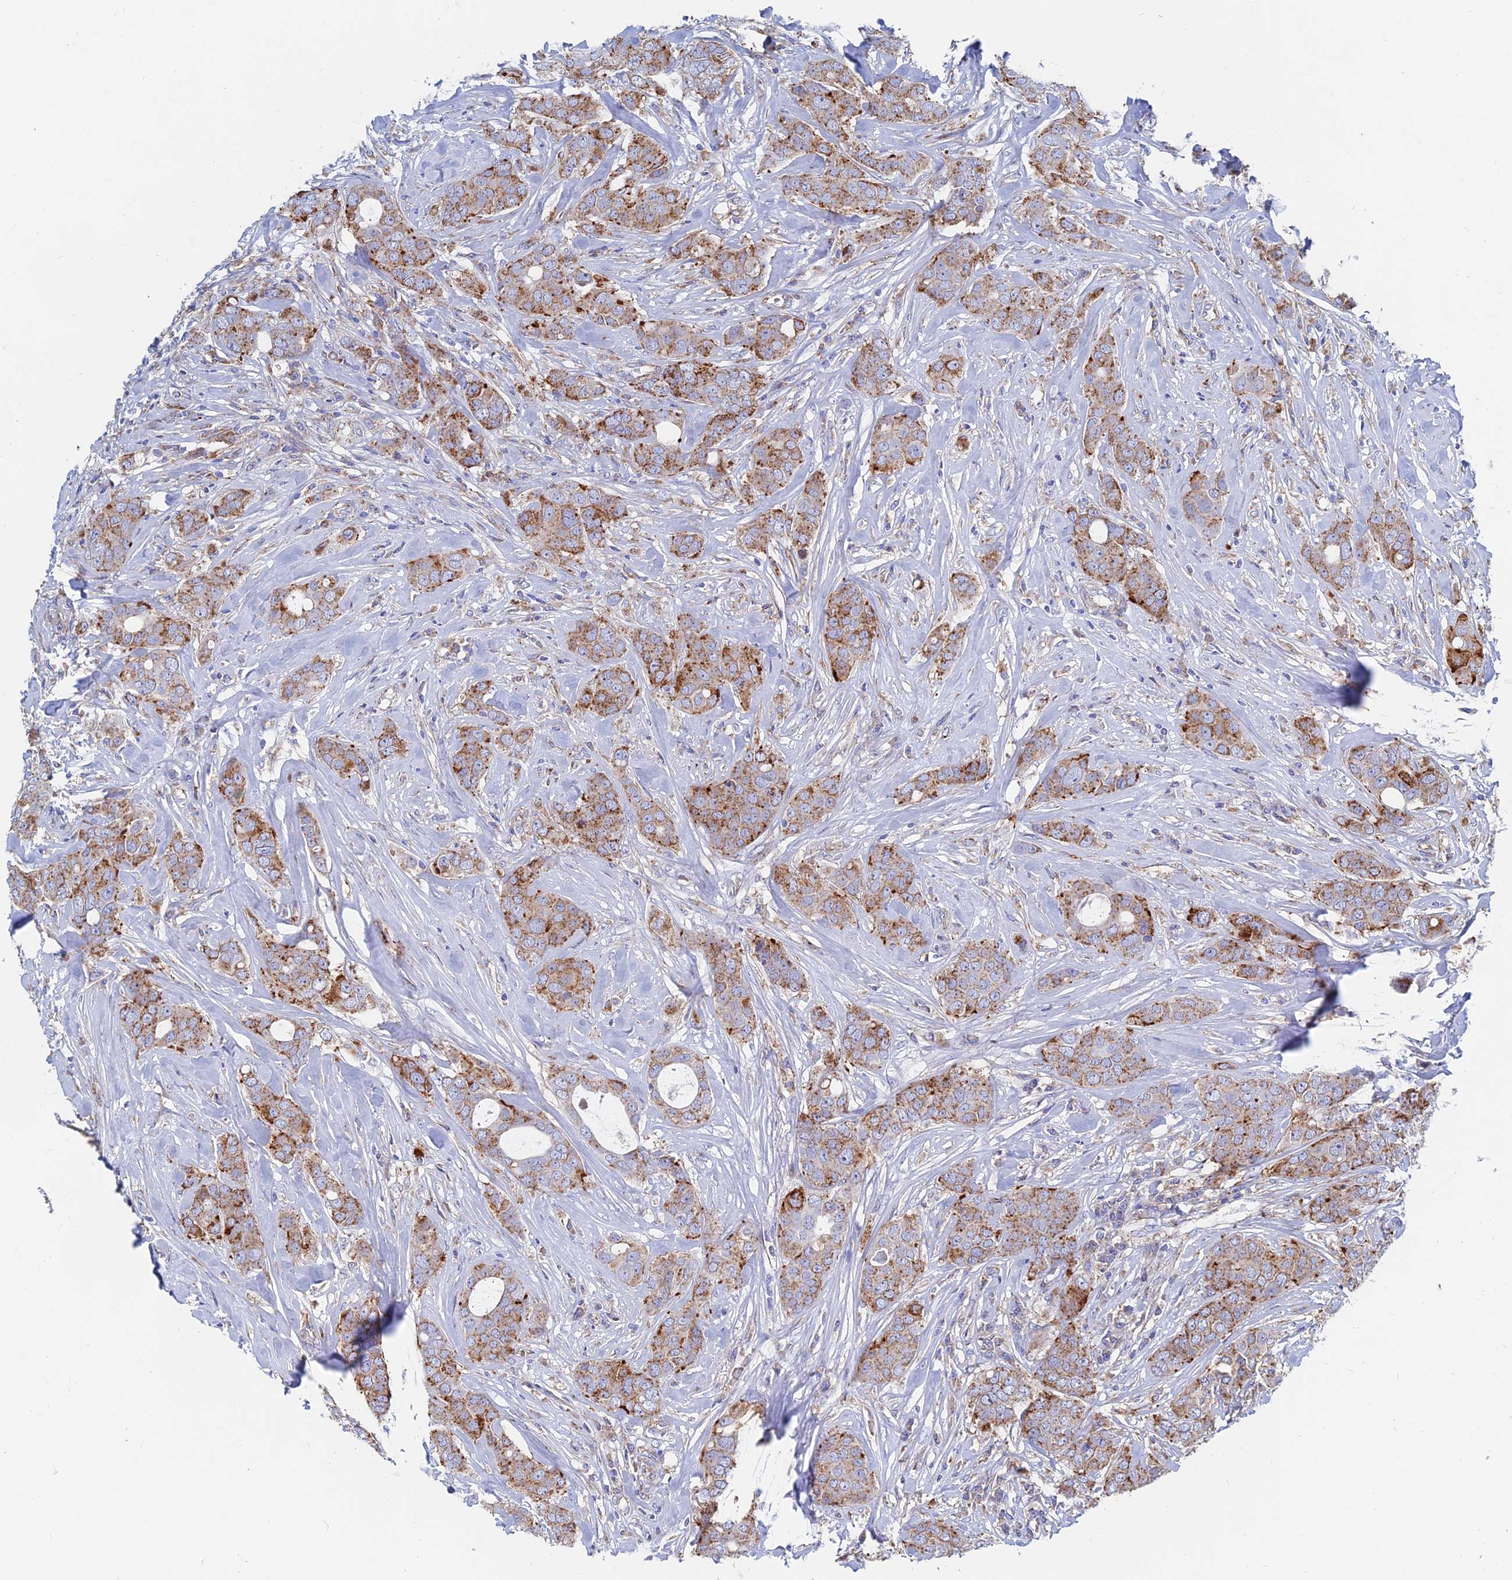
{"staining": {"intensity": "moderate", "quantity": ">75%", "location": "cytoplasmic/membranous"}, "tissue": "breast cancer", "cell_type": "Tumor cells", "image_type": "cancer", "snomed": [{"axis": "morphology", "description": "Duct carcinoma"}, {"axis": "topography", "description": "Breast"}], "caption": "Immunohistochemical staining of breast cancer (infiltrating ductal carcinoma) demonstrates moderate cytoplasmic/membranous protein expression in approximately >75% of tumor cells. The staining was performed using DAB to visualize the protein expression in brown, while the nuclei were stained in blue with hematoxylin (Magnification: 20x).", "gene": "SPNS1", "patient": {"sex": "female", "age": 43}}